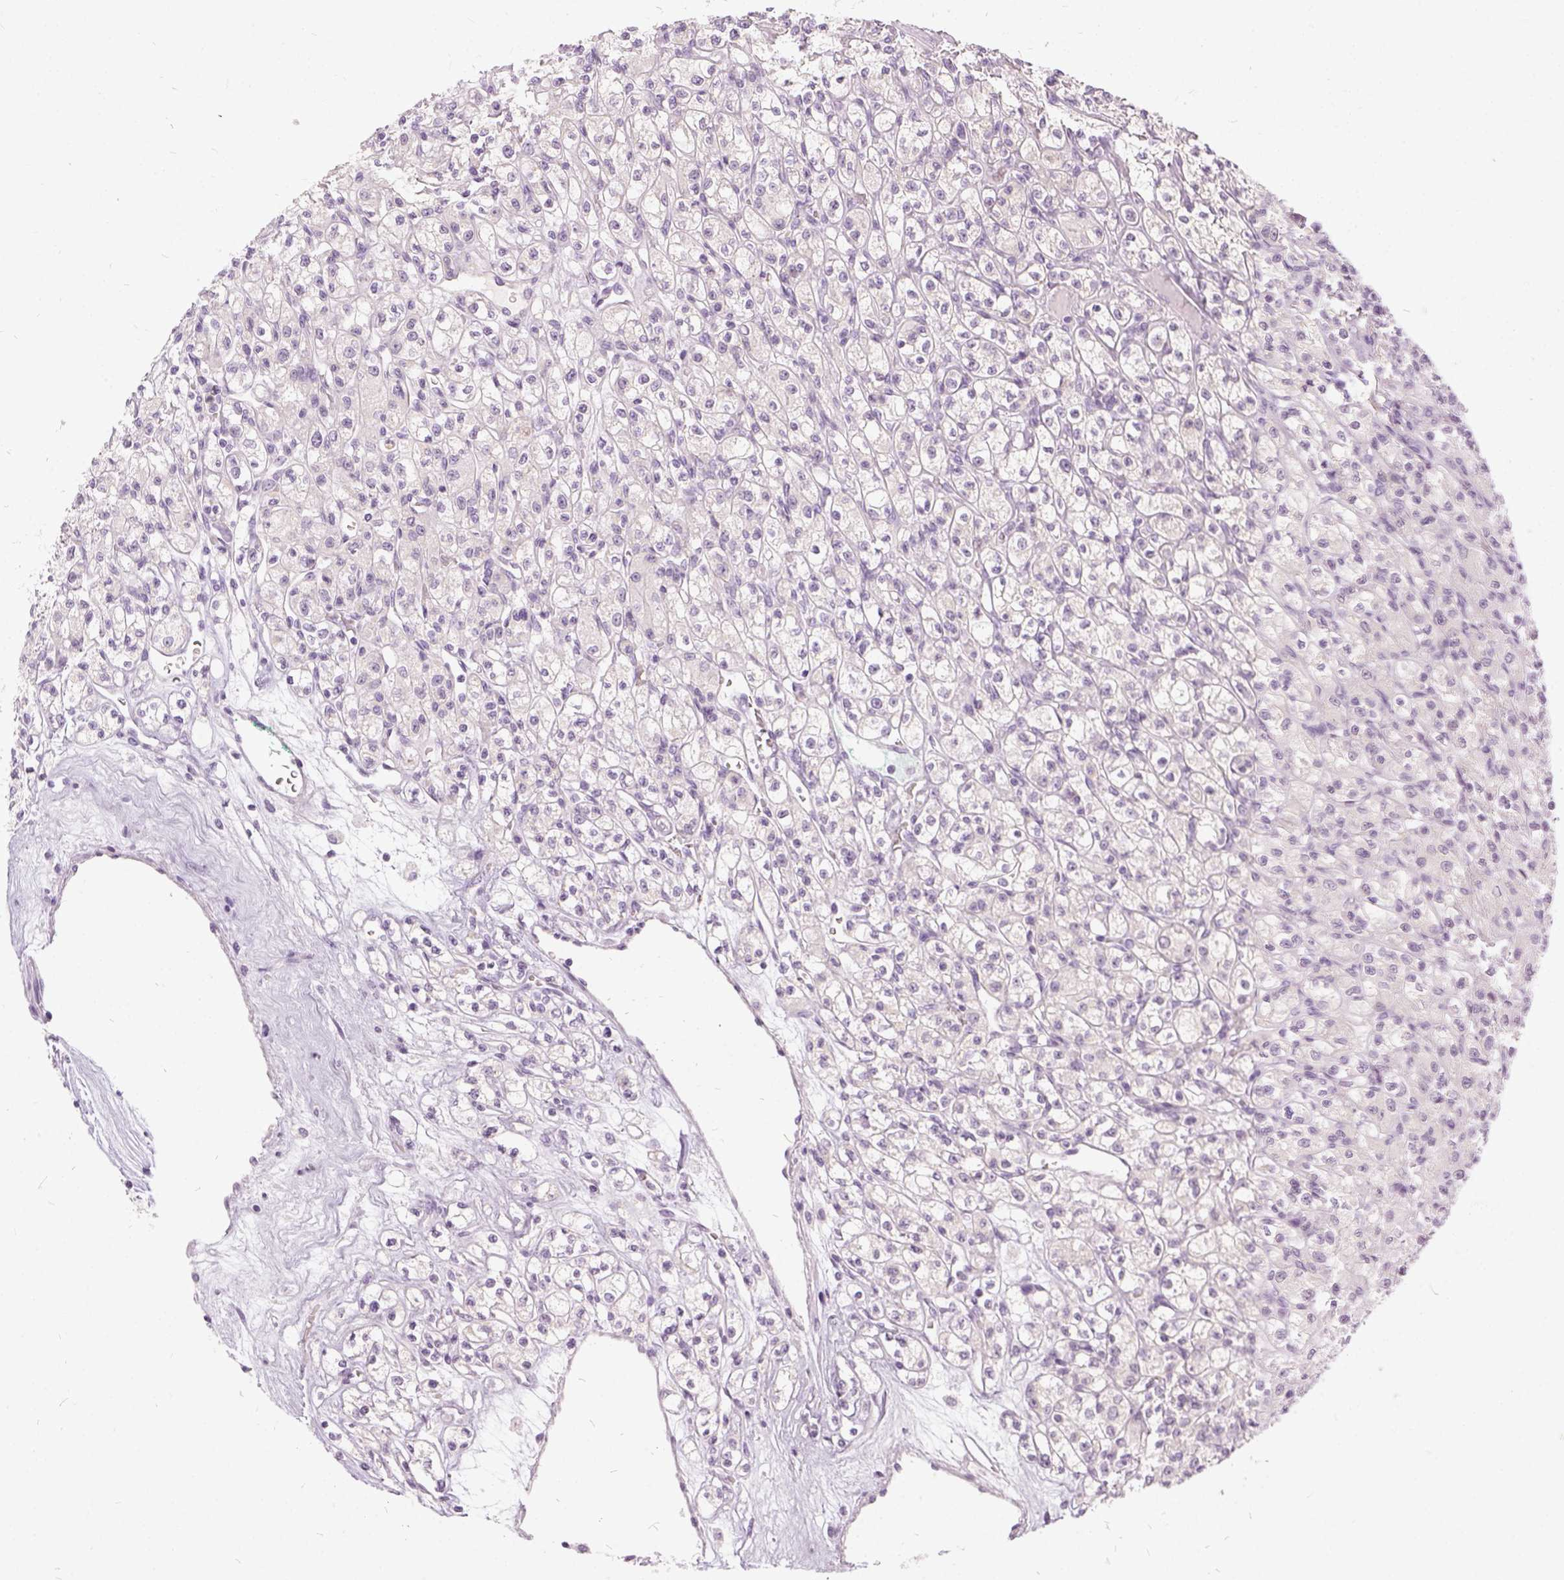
{"staining": {"intensity": "negative", "quantity": "none", "location": "none"}, "tissue": "renal cancer", "cell_type": "Tumor cells", "image_type": "cancer", "snomed": [{"axis": "morphology", "description": "Adenocarcinoma, NOS"}, {"axis": "topography", "description": "Kidney"}], "caption": "This is an IHC micrograph of renal adenocarcinoma. There is no positivity in tumor cells.", "gene": "FDX1", "patient": {"sex": "female", "age": 70}}